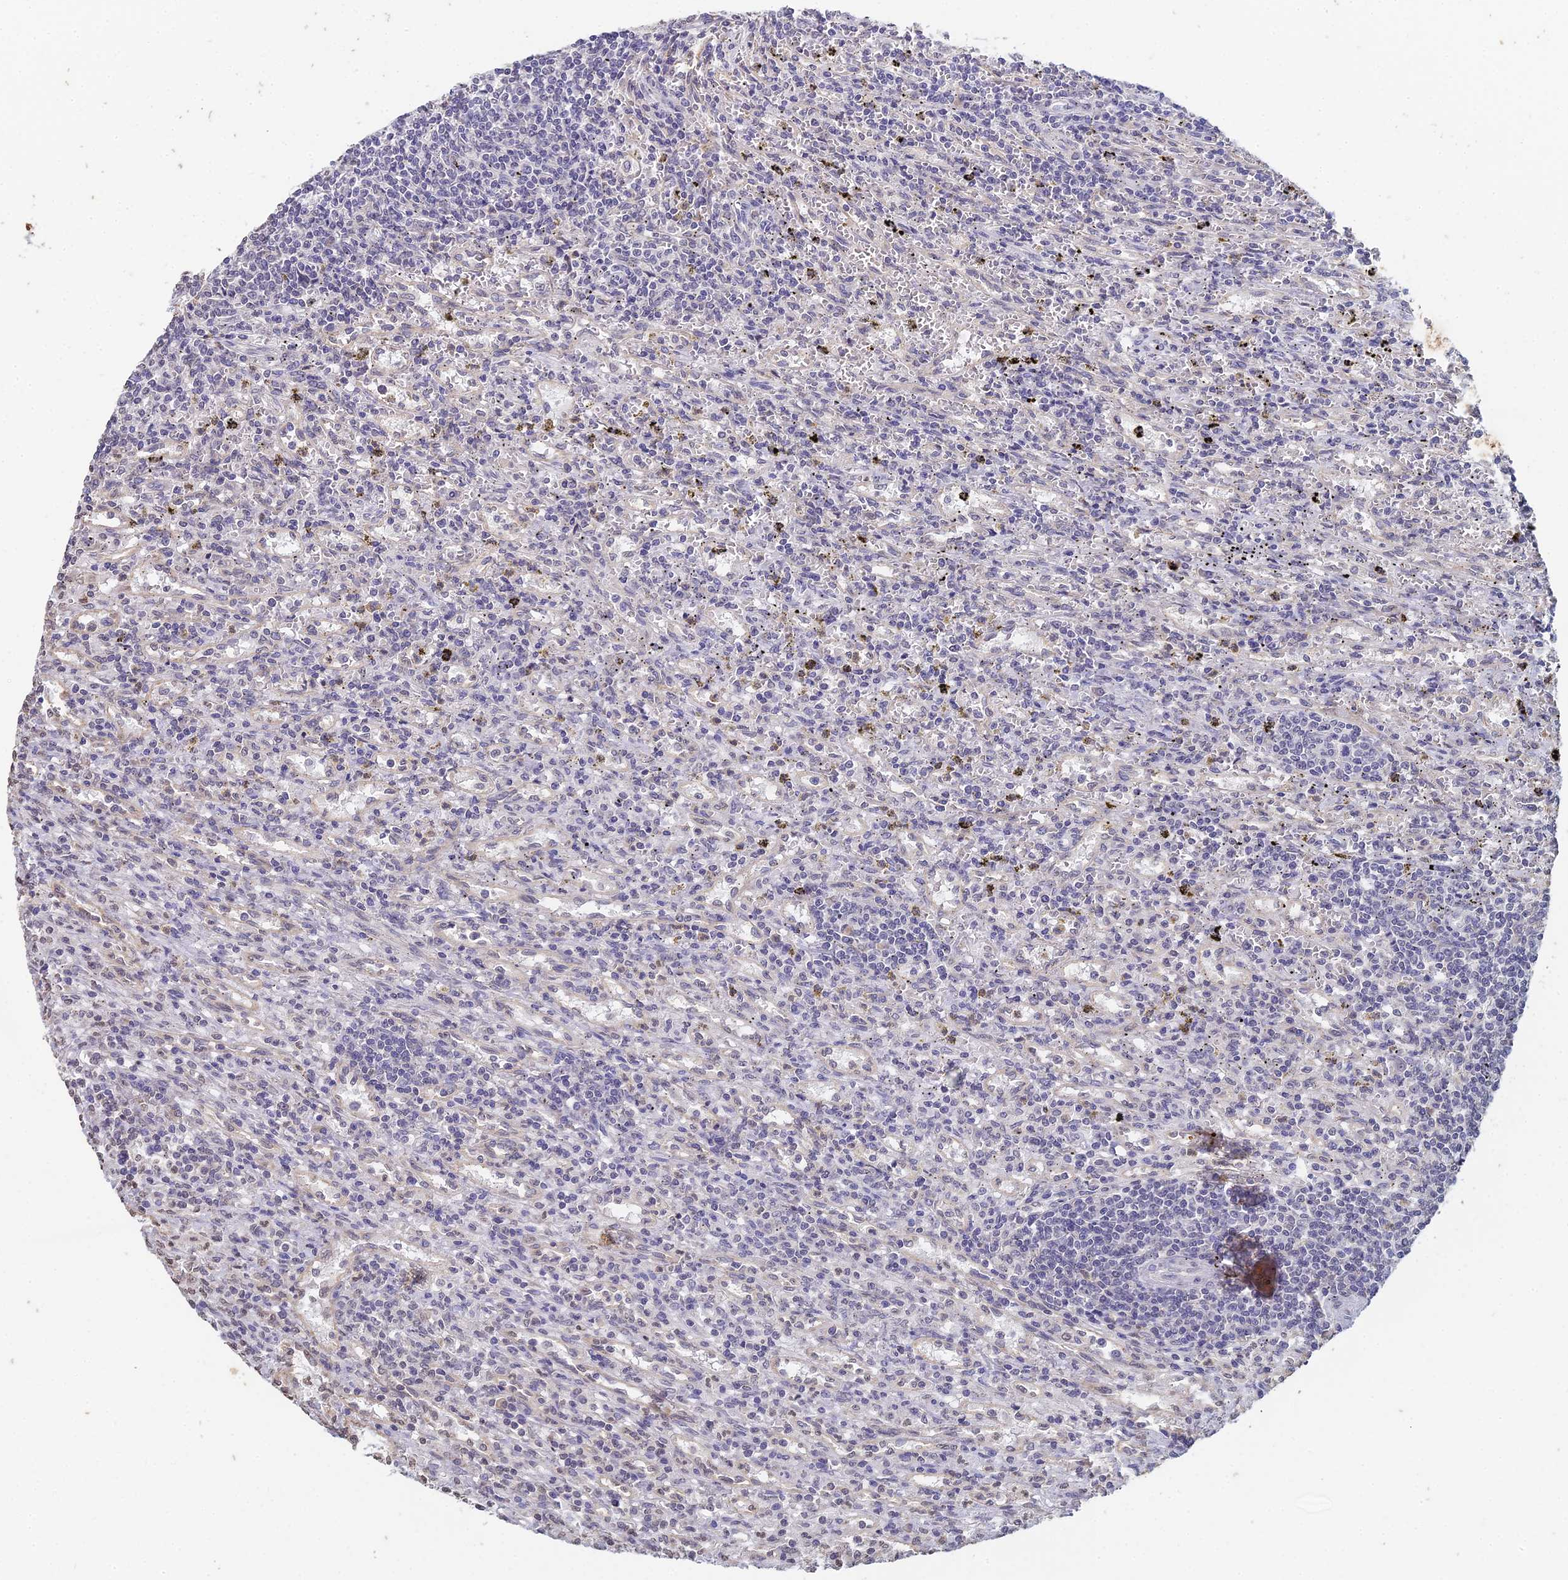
{"staining": {"intensity": "negative", "quantity": "none", "location": "none"}, "tissue": "lymphoma", "cell_type": "Tumor cells", "image_type": "cancer", "snomed": [{"axis": "morphology", "description": "Malignant lymphoma, non-Hodgkin's type, Low grade"}, {"axis": "topography", "description": "Spleen"}], "caption": "Immunohistochemical staining of lymphoma exhibits no significant staining in tumor cells. (Brightfield microscopy of DAB immunohistochemistry (IHC) at high magnification).", "gene": "PRR22", "patient": {"sex": "male", "age": 76}}